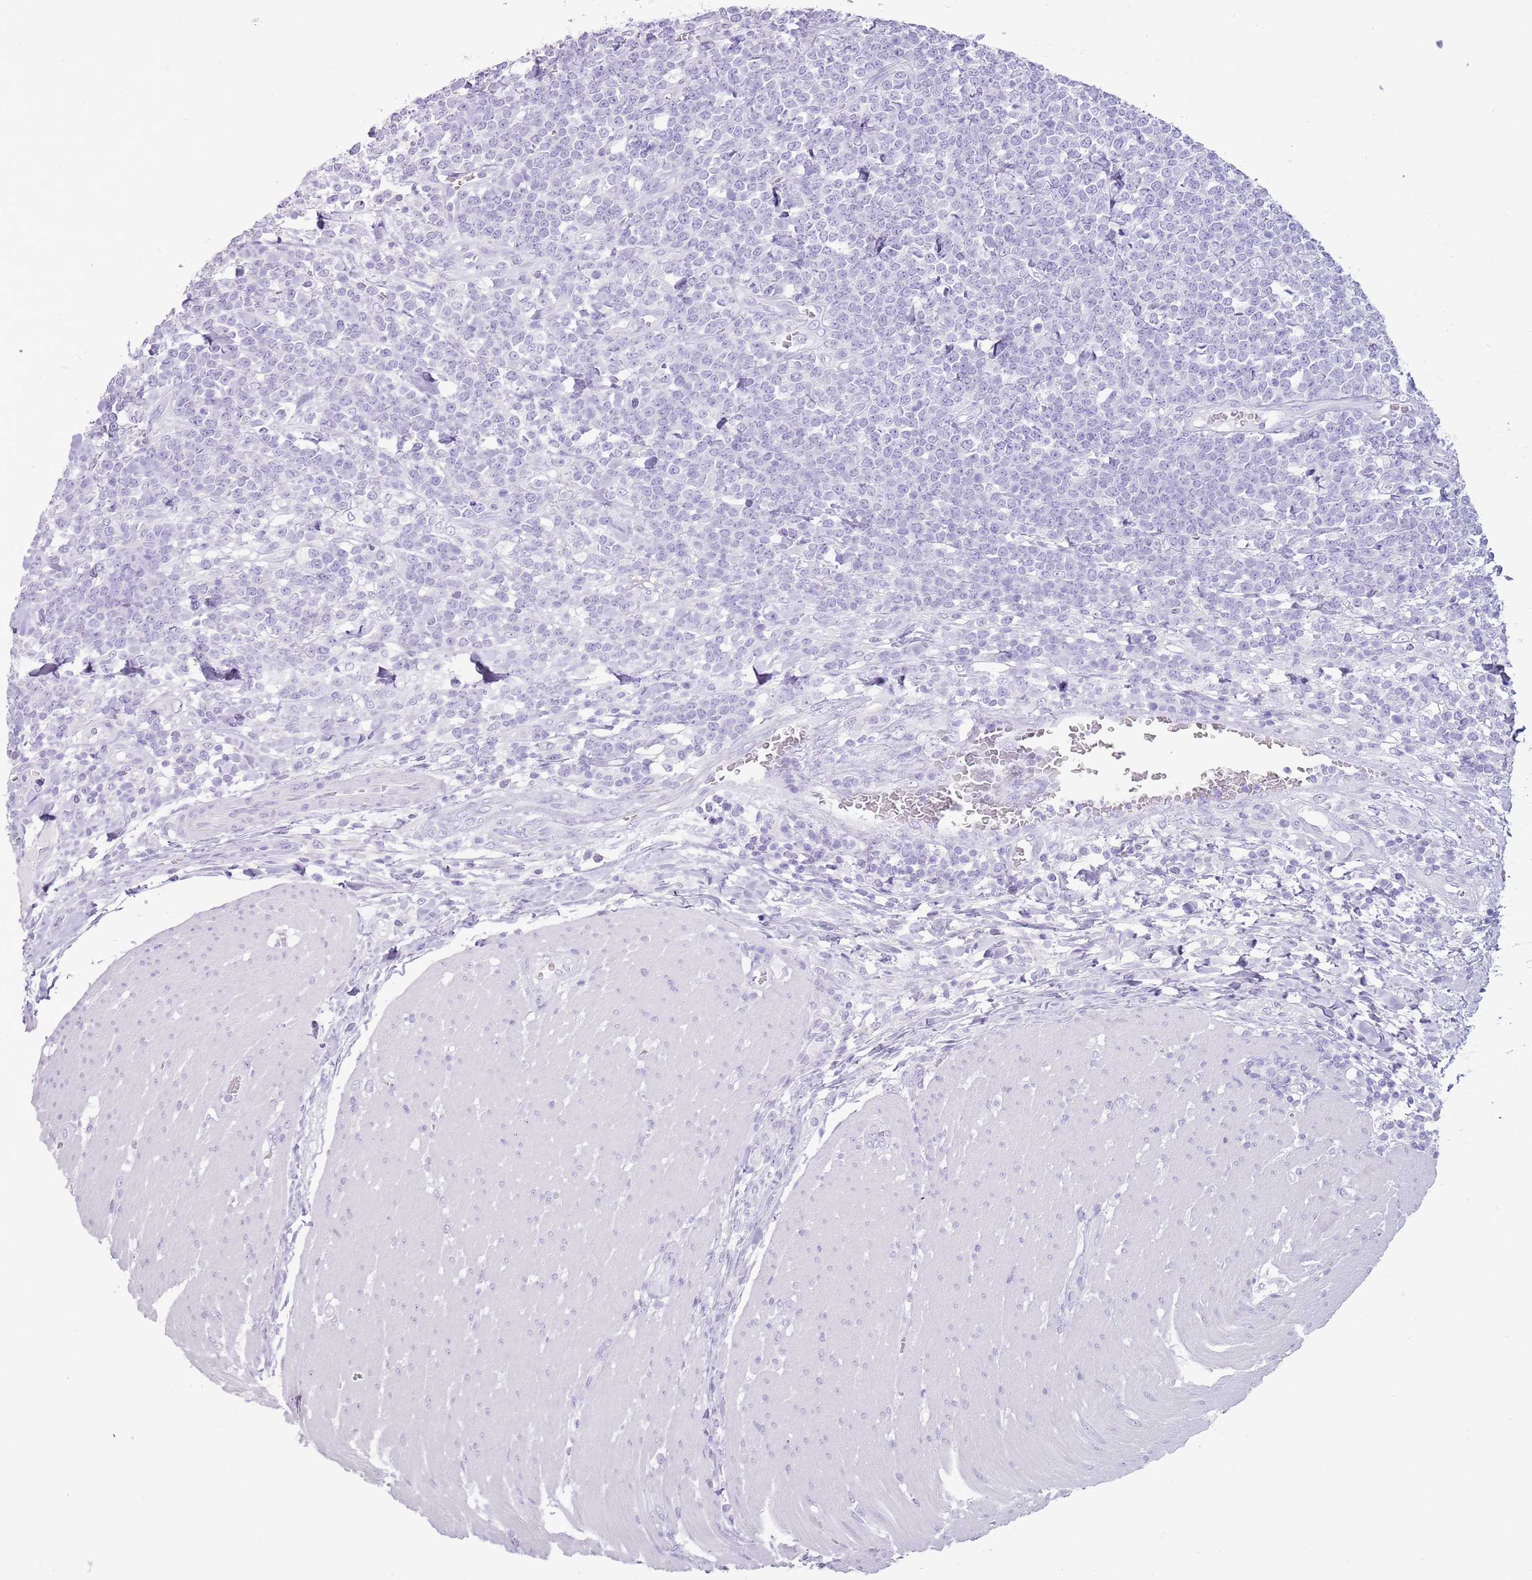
{"staining": {"intensity": "negative", "quantity": "none", "location": "none"}, "tissue": "lymphoma", "cell_type": "Tumor cells", "image_type": "cancer", "snomed": [{"axis": "morphology", "description": "Malignant lymphoma, non-Hodgkin's type, High grade"}, {"axis": "topography", "description": "Small intestine"}], "caption": "An immunohistochemistry (IHC) photomicrograph of high-grade malignant lymphoma, non-Hodgkin's type is shown. There is no staining in tumor cells of high-grade malignant lymphoma, non-Hodgkin's type.", "gene": "NBPF3", "patient": {"sex": "male", "age": 8}}